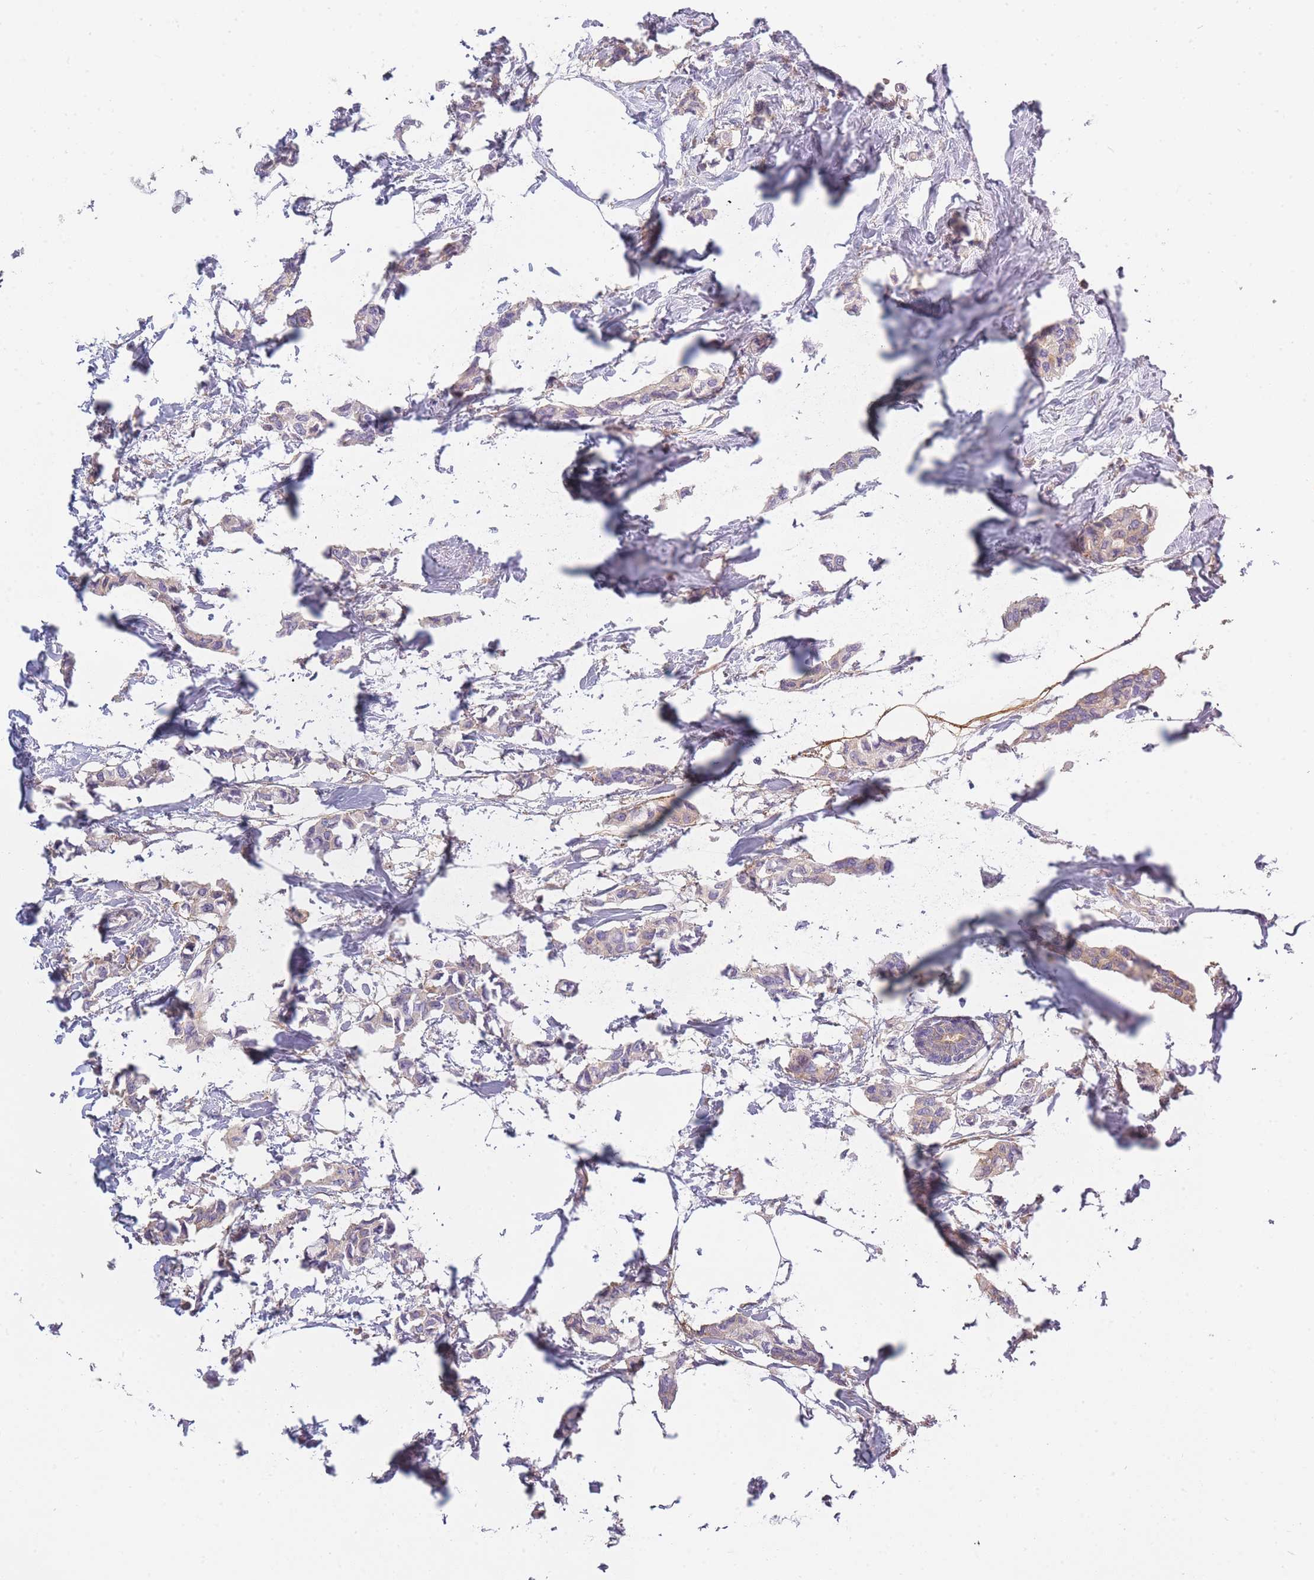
{"staining": {"intensity": "weak", "quantity": "<25%", "location": "cytoplasmic/membranous"}, "tissue": "breast cancer", "cell_type": "Tumor cells", "image_type": "cancer", "snomed": [{"axis": "morphology", "description": "Duct carcinoma"}, {"axis": "topography", "description": "Breast"}], "caption": "Invasive ductal carcinoma (breast) was stained to show a protein in brown. There is no significant staining in tumor cells. (Stains: DAB immunohistochemistry with hematoxylin counter stain, Microscopy: brightfield microscopy at high magnification).", "gene": "AP3M2", "patient": {"sex": "female", "age": 73}}